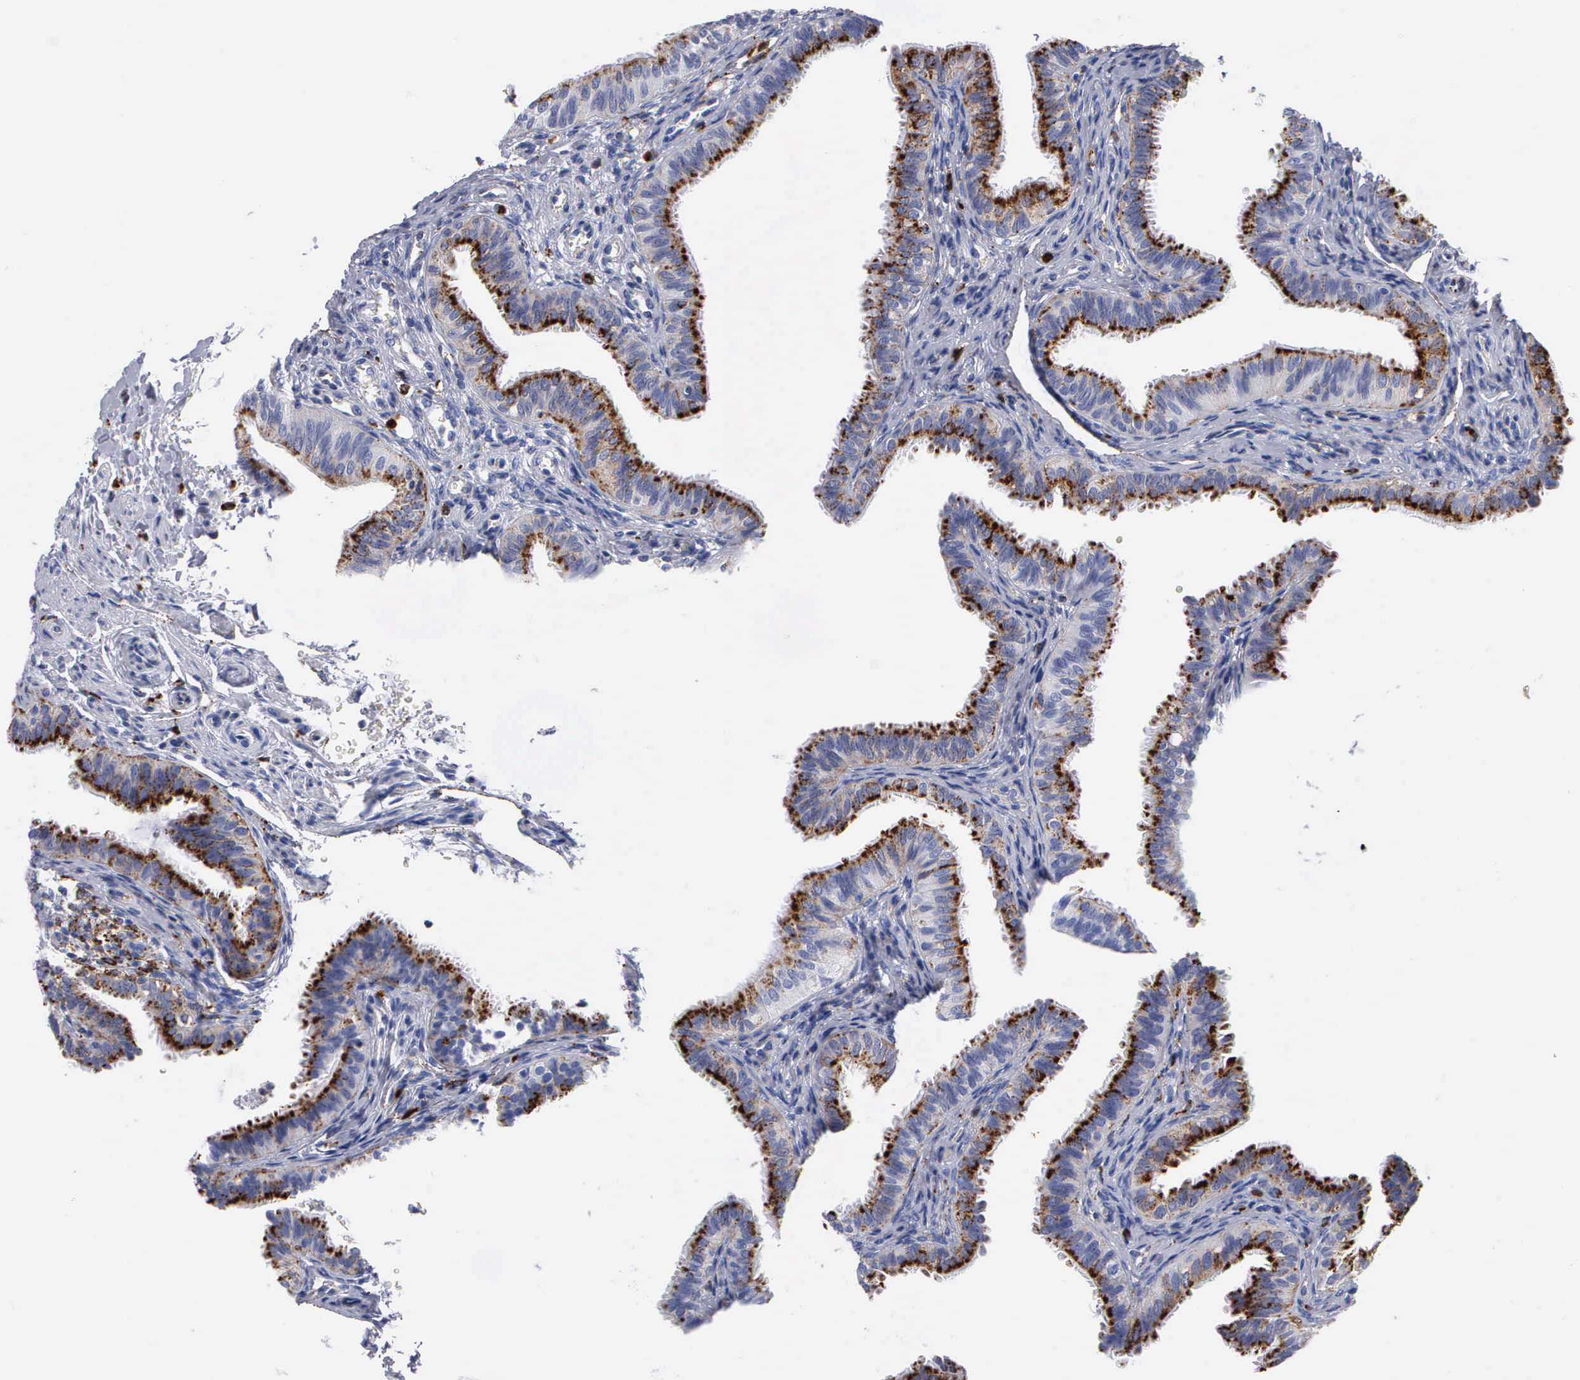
{"staining": {"intensity": "weak", "quantity": "25%-75%", "location": "cytoplasmic/membranous"}, "tissue": "fallopian tube", "cell_type": "Glandular cells", "image_type": "normal", "snomed": [{"axis": "morphology", "description": "Normal tissue, NOS"}, {"axis": "topography", "description": "Fallopian tube"}], "caption": "Immunohistochemistry of benign human fallopian tube demonstrates low levels of weak cytoplasmic/membranous staining in about 25%-75% of glandular cells. (DAB IHC, brown staining for protein, blue staining for nuclei).", "gene": "CTSH", "patient": {"sex": "female", "age": 42}}